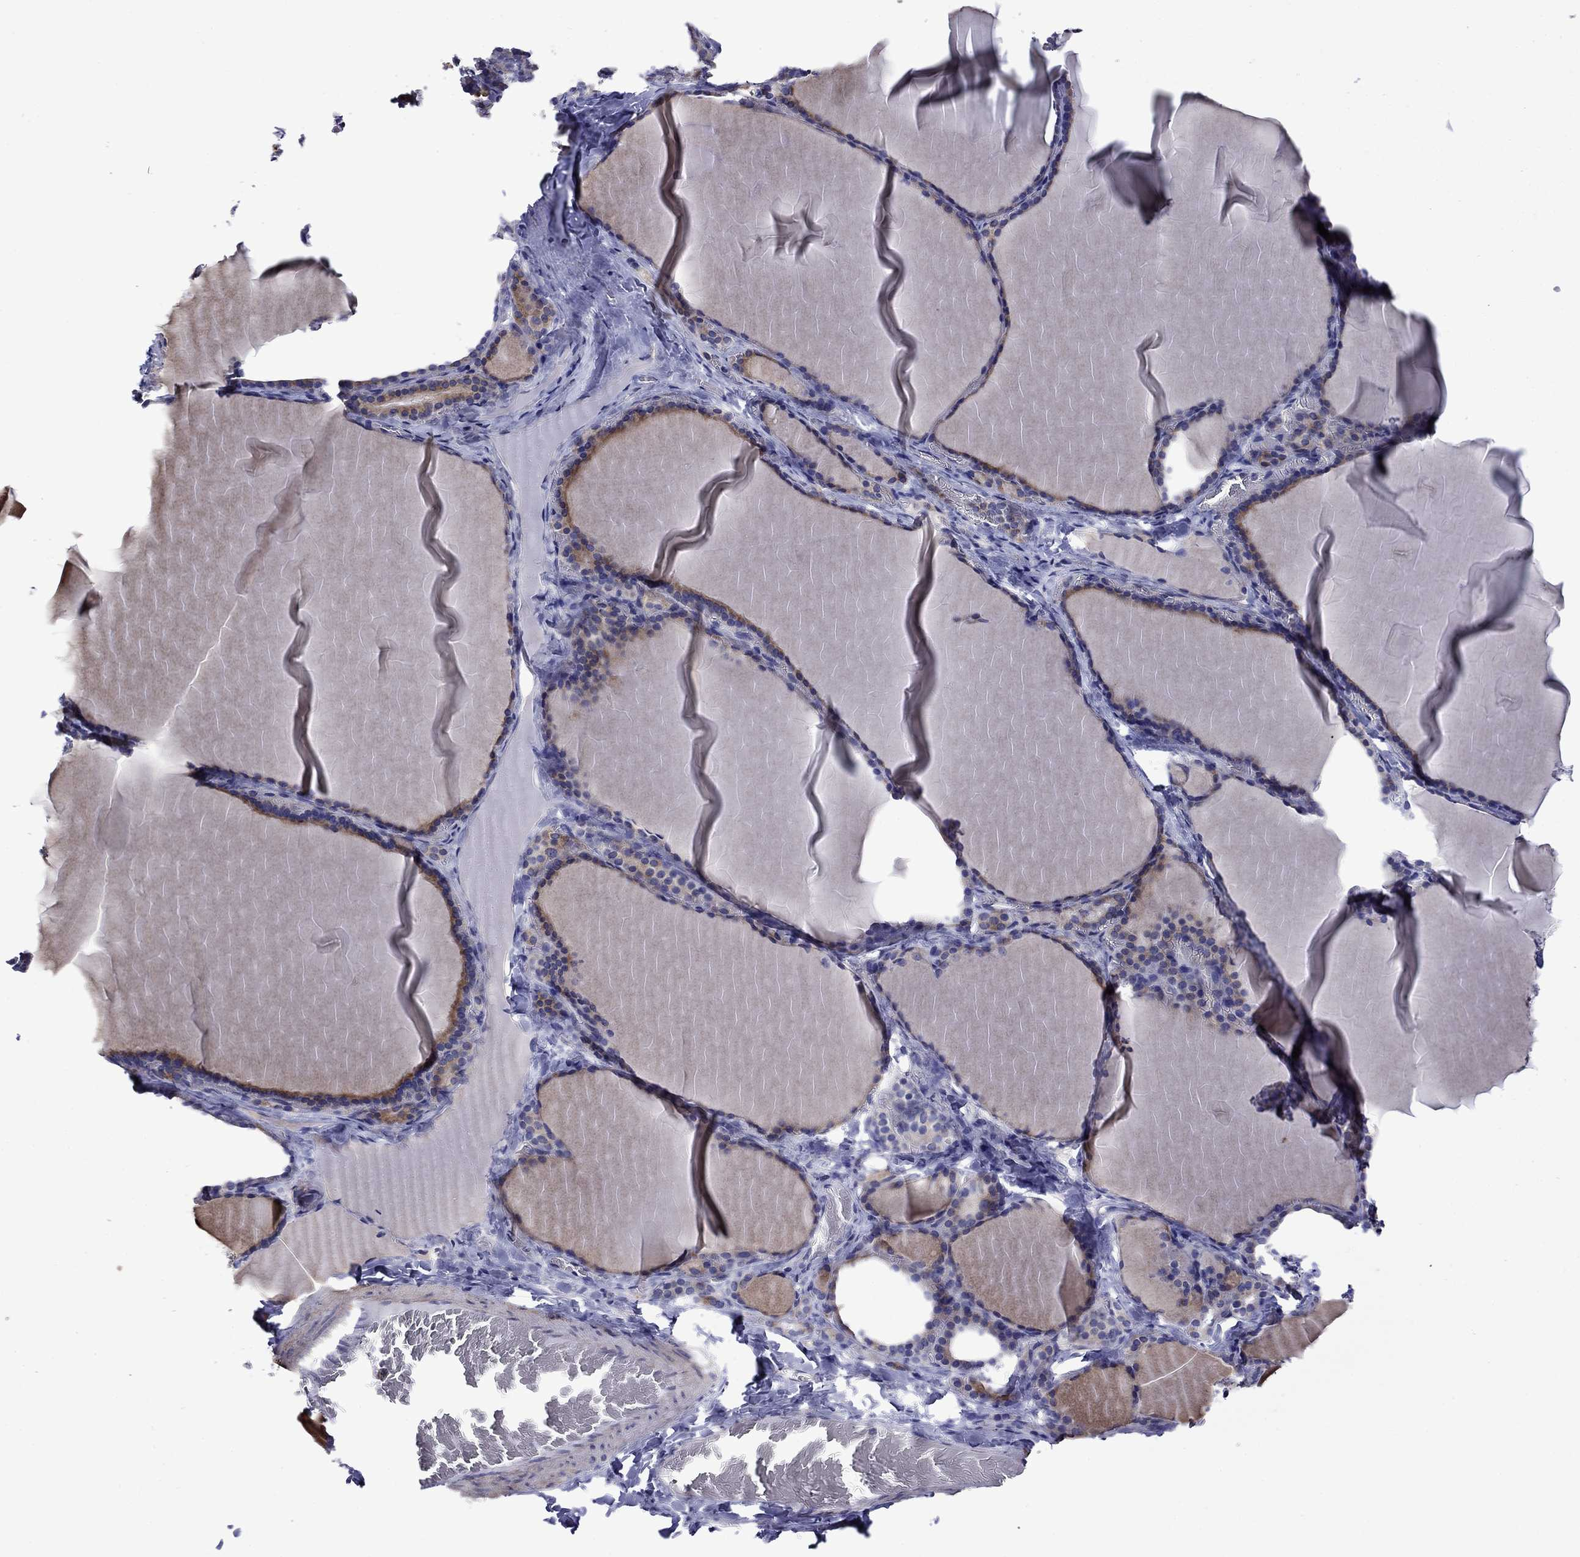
{"staining": {"intensity": "moderate", "quantity": "25%-75%", "location": "cytoplasmic/membranous"}, "tissue": "thyroid gland", "cell_type": "Glandular cells", "image_type": "normal", "snomed": [{"axis": "morphology", "description": "Normal tissue, NOS"}, {"axis": "morphology", "description": "Hyperplasia, NOS"}, {"axis": "topography", "description": "Thyroid gland"}], "caption": "The image exhibits a brown stain indicating the presence of a protein in the cytoplasmic/membranous of glandular cells in thyroid gland. The staining was performed using DAB (3,3'-diaminobenzidine) to visualize the protein expression in brown, while the nuclei were stained in blue with hematoxylin (Magnification: 20x).", "gene": "HSPG2", "patient": {"sex": "female", "age": 27}}